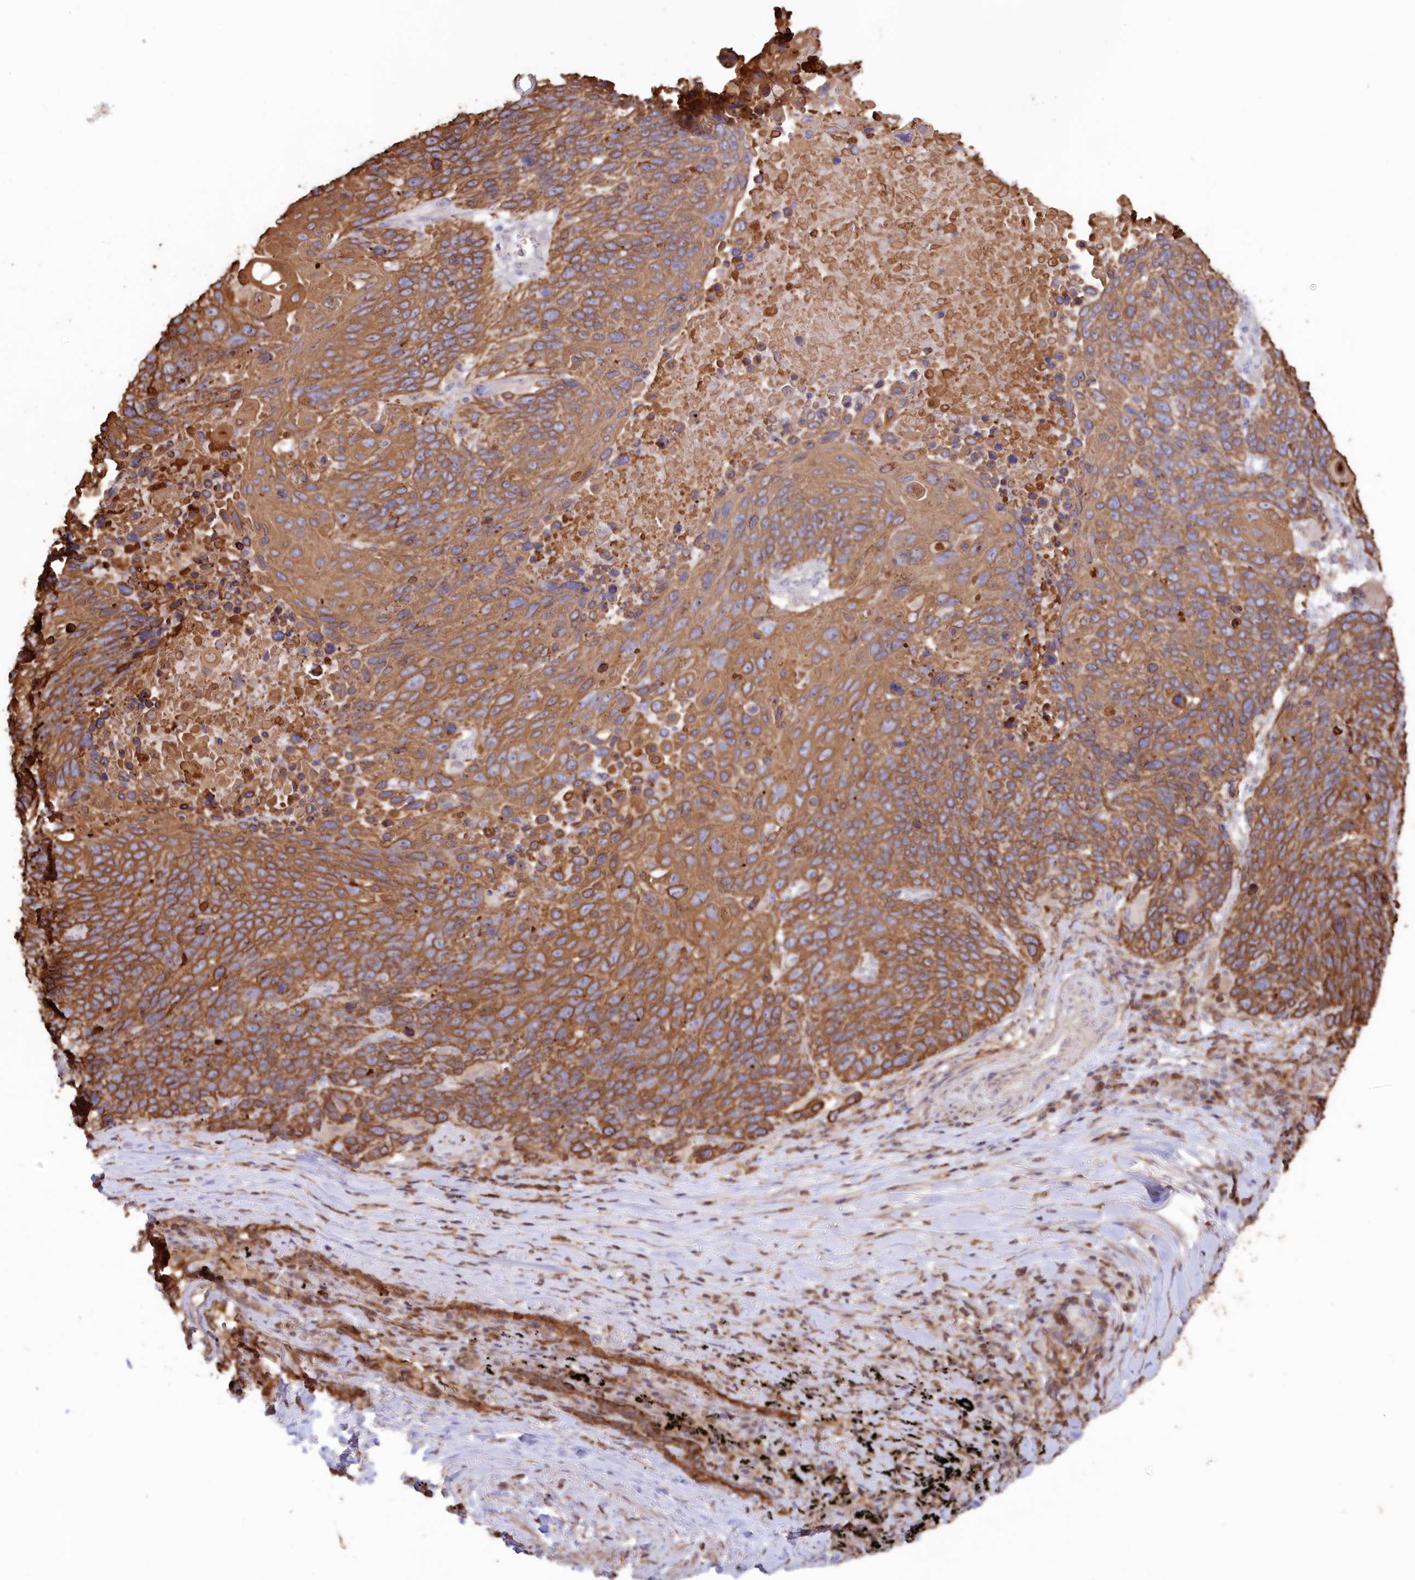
{"staining": {"intensity": "strong", "quantity": ">75%", "location": "cytoplasmic/membranous"}, "tissue": "lung cancer", "cell_type": "Tumor cells", "image_type": "cancer", "snomed": [{"axis": "morphology", "description": "Squamous cell carcinoma, NOS"}, {"axis": "topography", "description": "Lung"}], "caption": "Immunohistochemical staining of human lung cancer (squamous cell carcinoma) displays high levels of strong cytoplasmic/membranous positivity in about >75% of tumor cells.", "gene": "SNED1", "patient": {"sex": "male", "age": 66}}